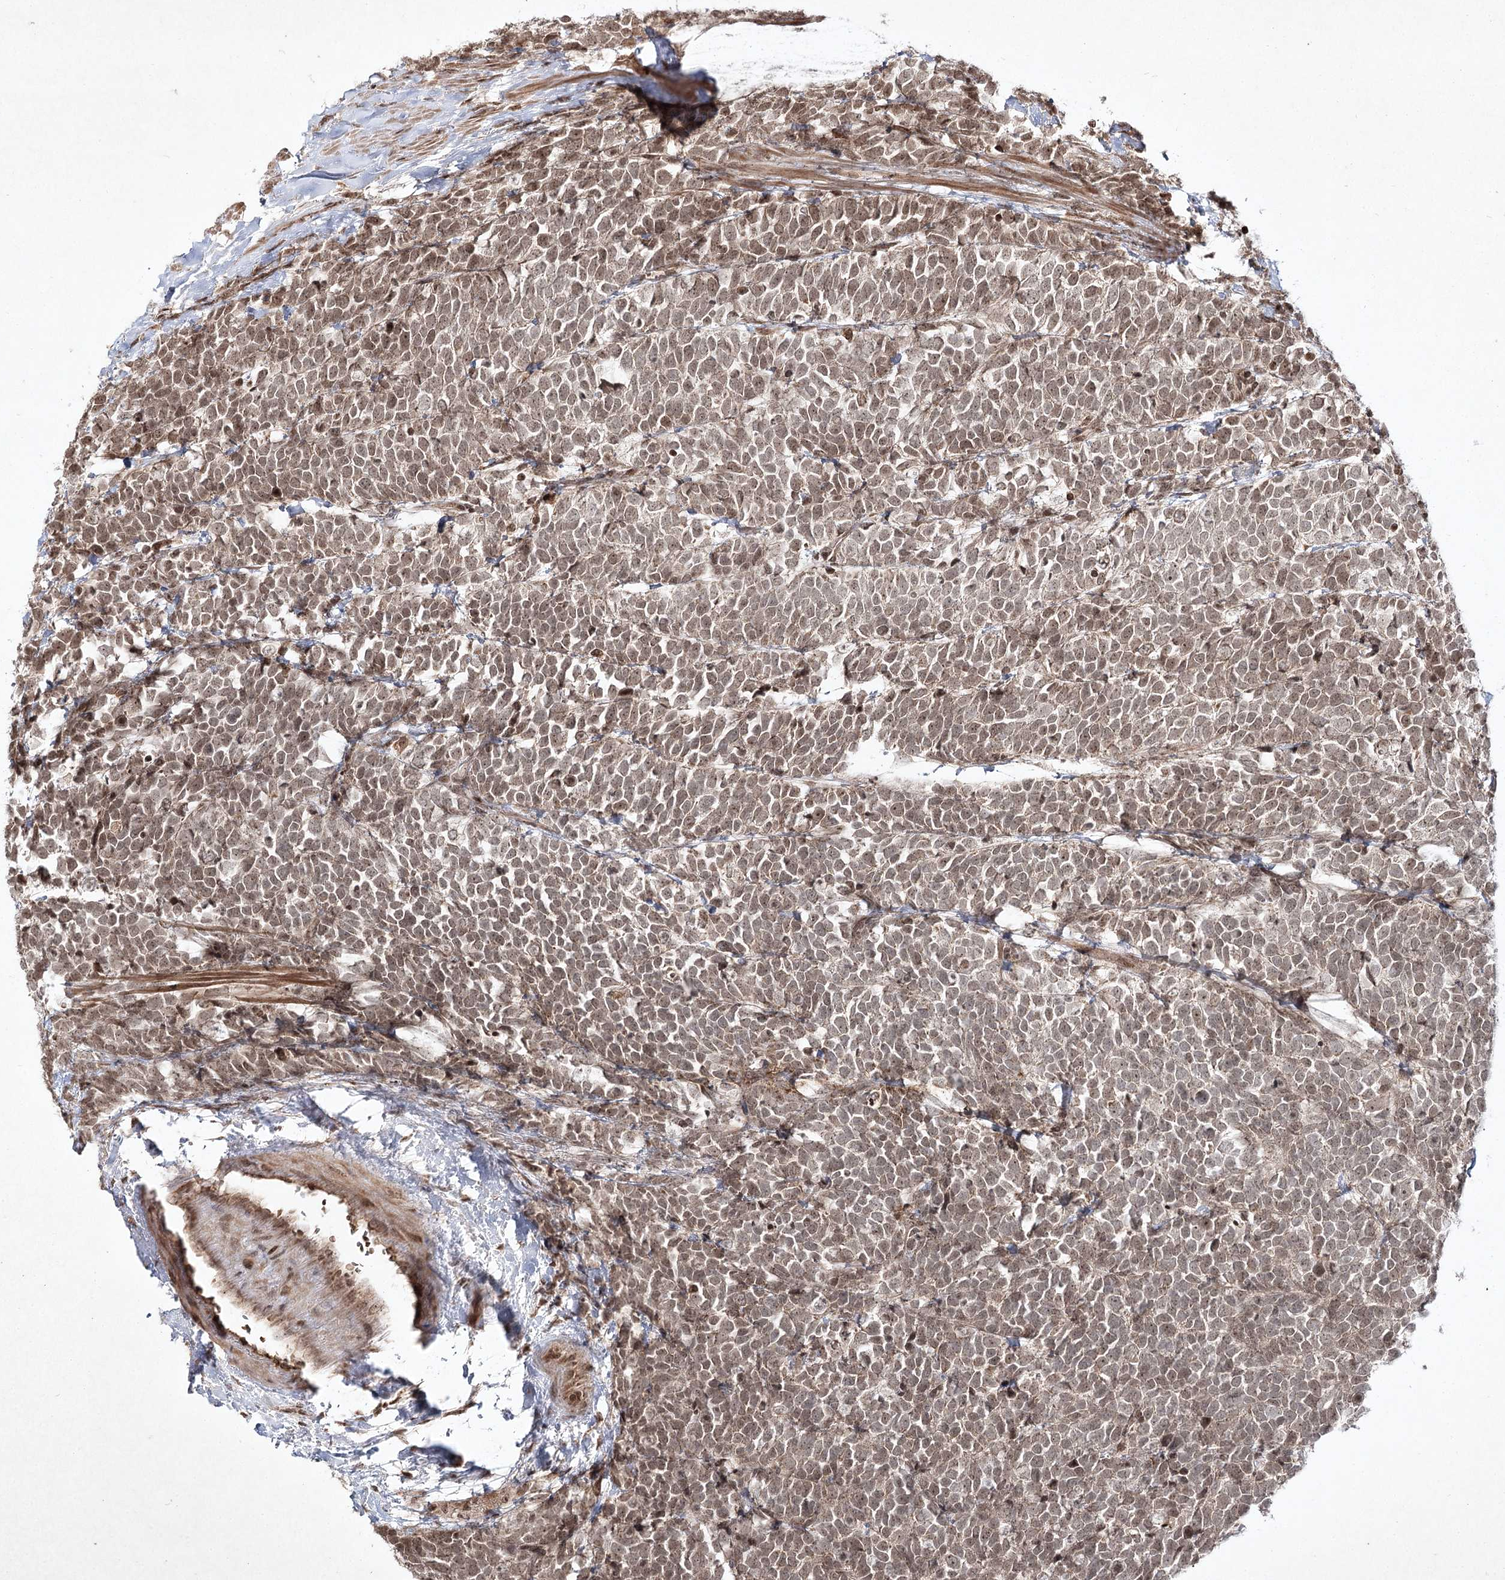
{"staining": {"intensity": "moderate", "quantity": ">75%", "location": "nuclear"}, "tissue": "urothelial cancer", "cell_type": "Tumor cells", "image_type": "cancer", "snomed": [{"axis": "morphology", "description": "Urothelial carcinoma, High grade"}, {"axis": "topography", "description": "Urinary bladder"}], "caption": "High-grade urothelial carcinoma tissue exhibits moderate nuclear expression in approximately >75% of tumor cells, visualized by immunohistochemistry. (Brightfield microscopy of DAB IHC at high magnification).", "gene": "CARM1", "patient": {"sex": "female", "age": 82}}